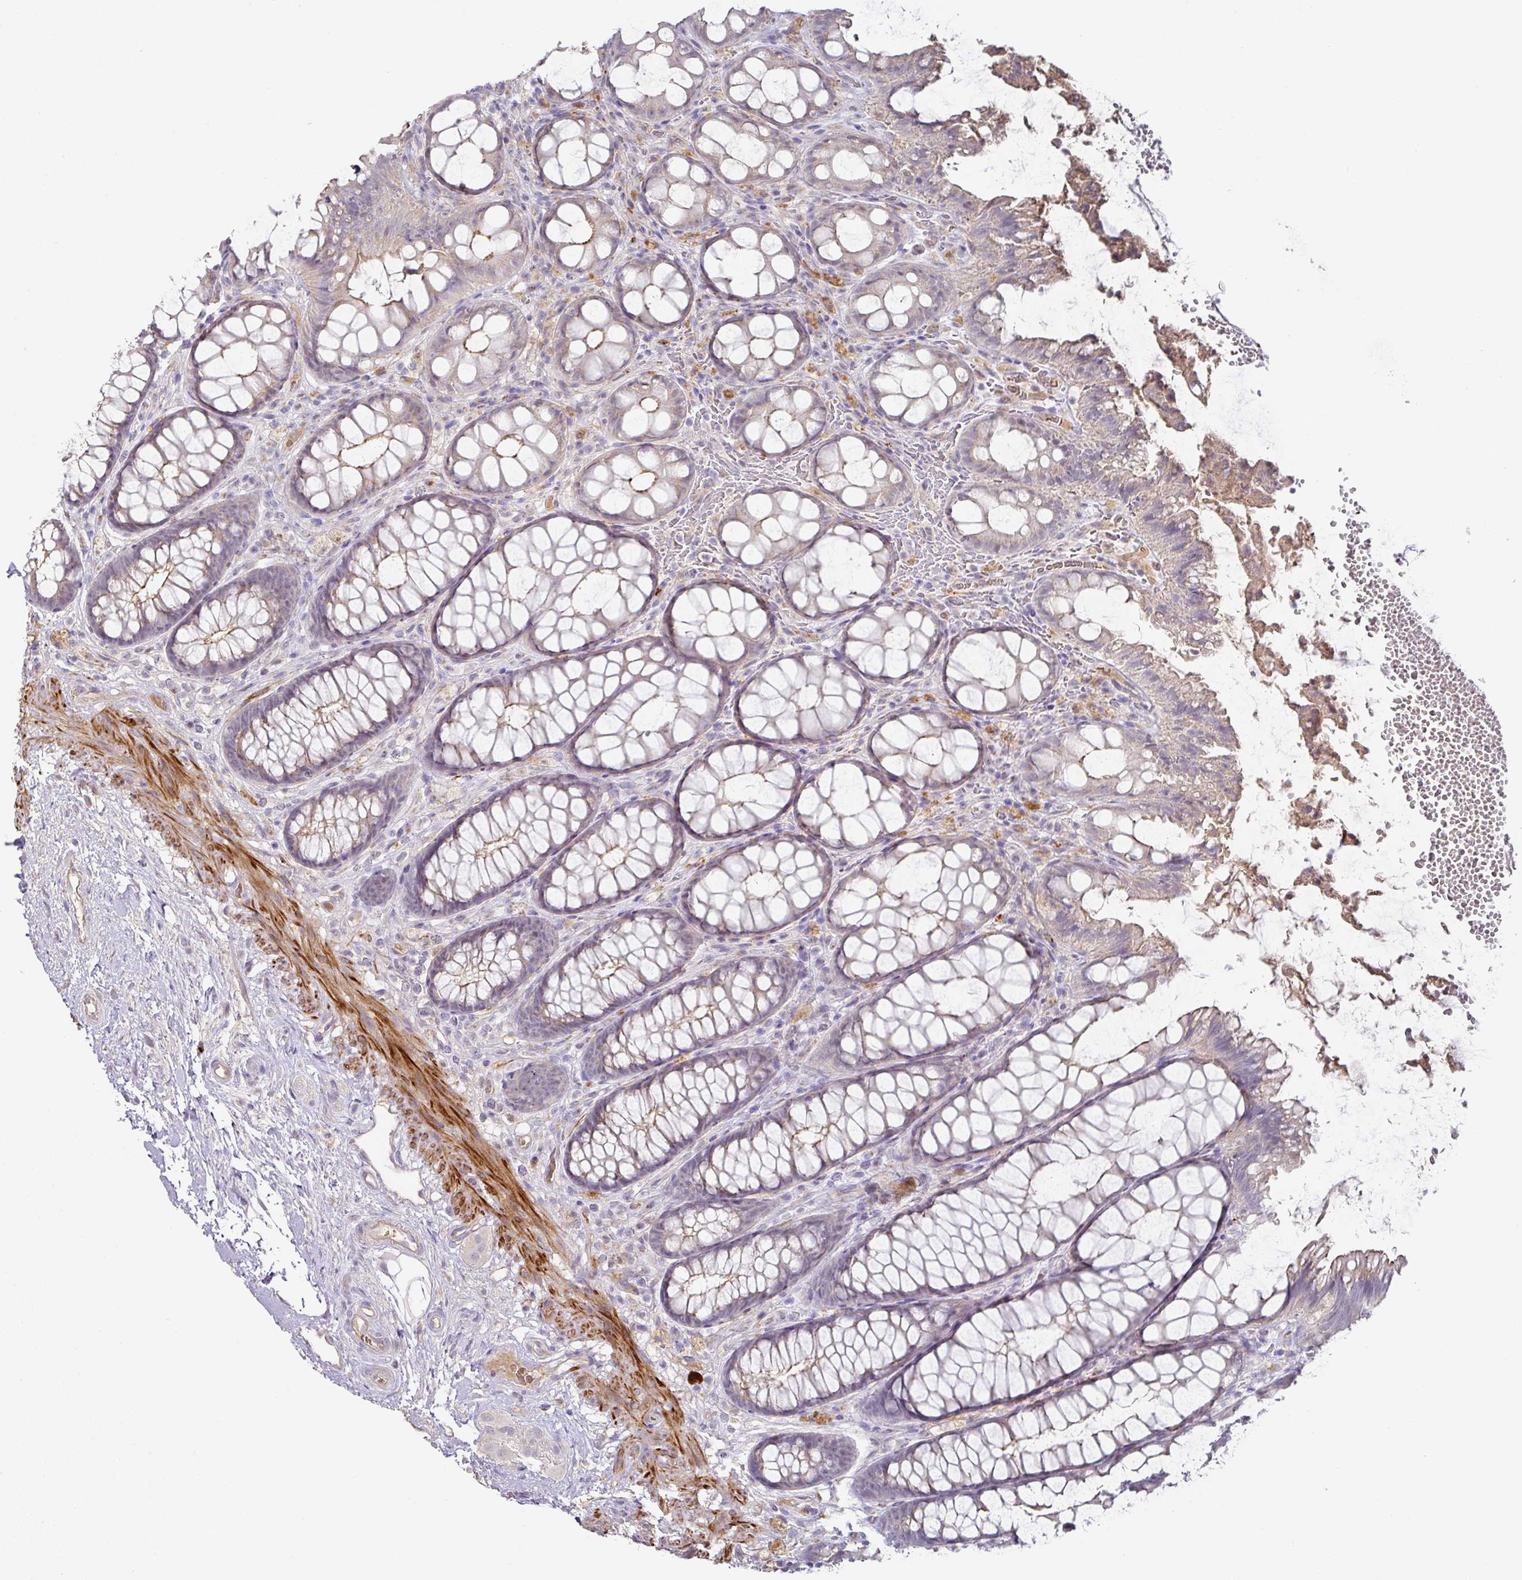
{"staining": {"intensity": "moderate", "quantity": "<25%", "location": "cytoplasmic/membranous"}, "tissue": "rectum", "cell_type": "Glandular cells", "image_type": "normal", "snomed": [{"axis": "morphology", "description": "Normal tissue, NOS"}, {"axis": "topography", "description": "Rectum"}], "caption": "DAB (3,3'-diaminobenzidine) immunohistochemical staining of unremarkable human rectum displays moderate cytoplasmic/membranous protein staining in about <25% of glandular cells.", "gene": "TARM1", "patient": {"sex": "female", "age": 67}}